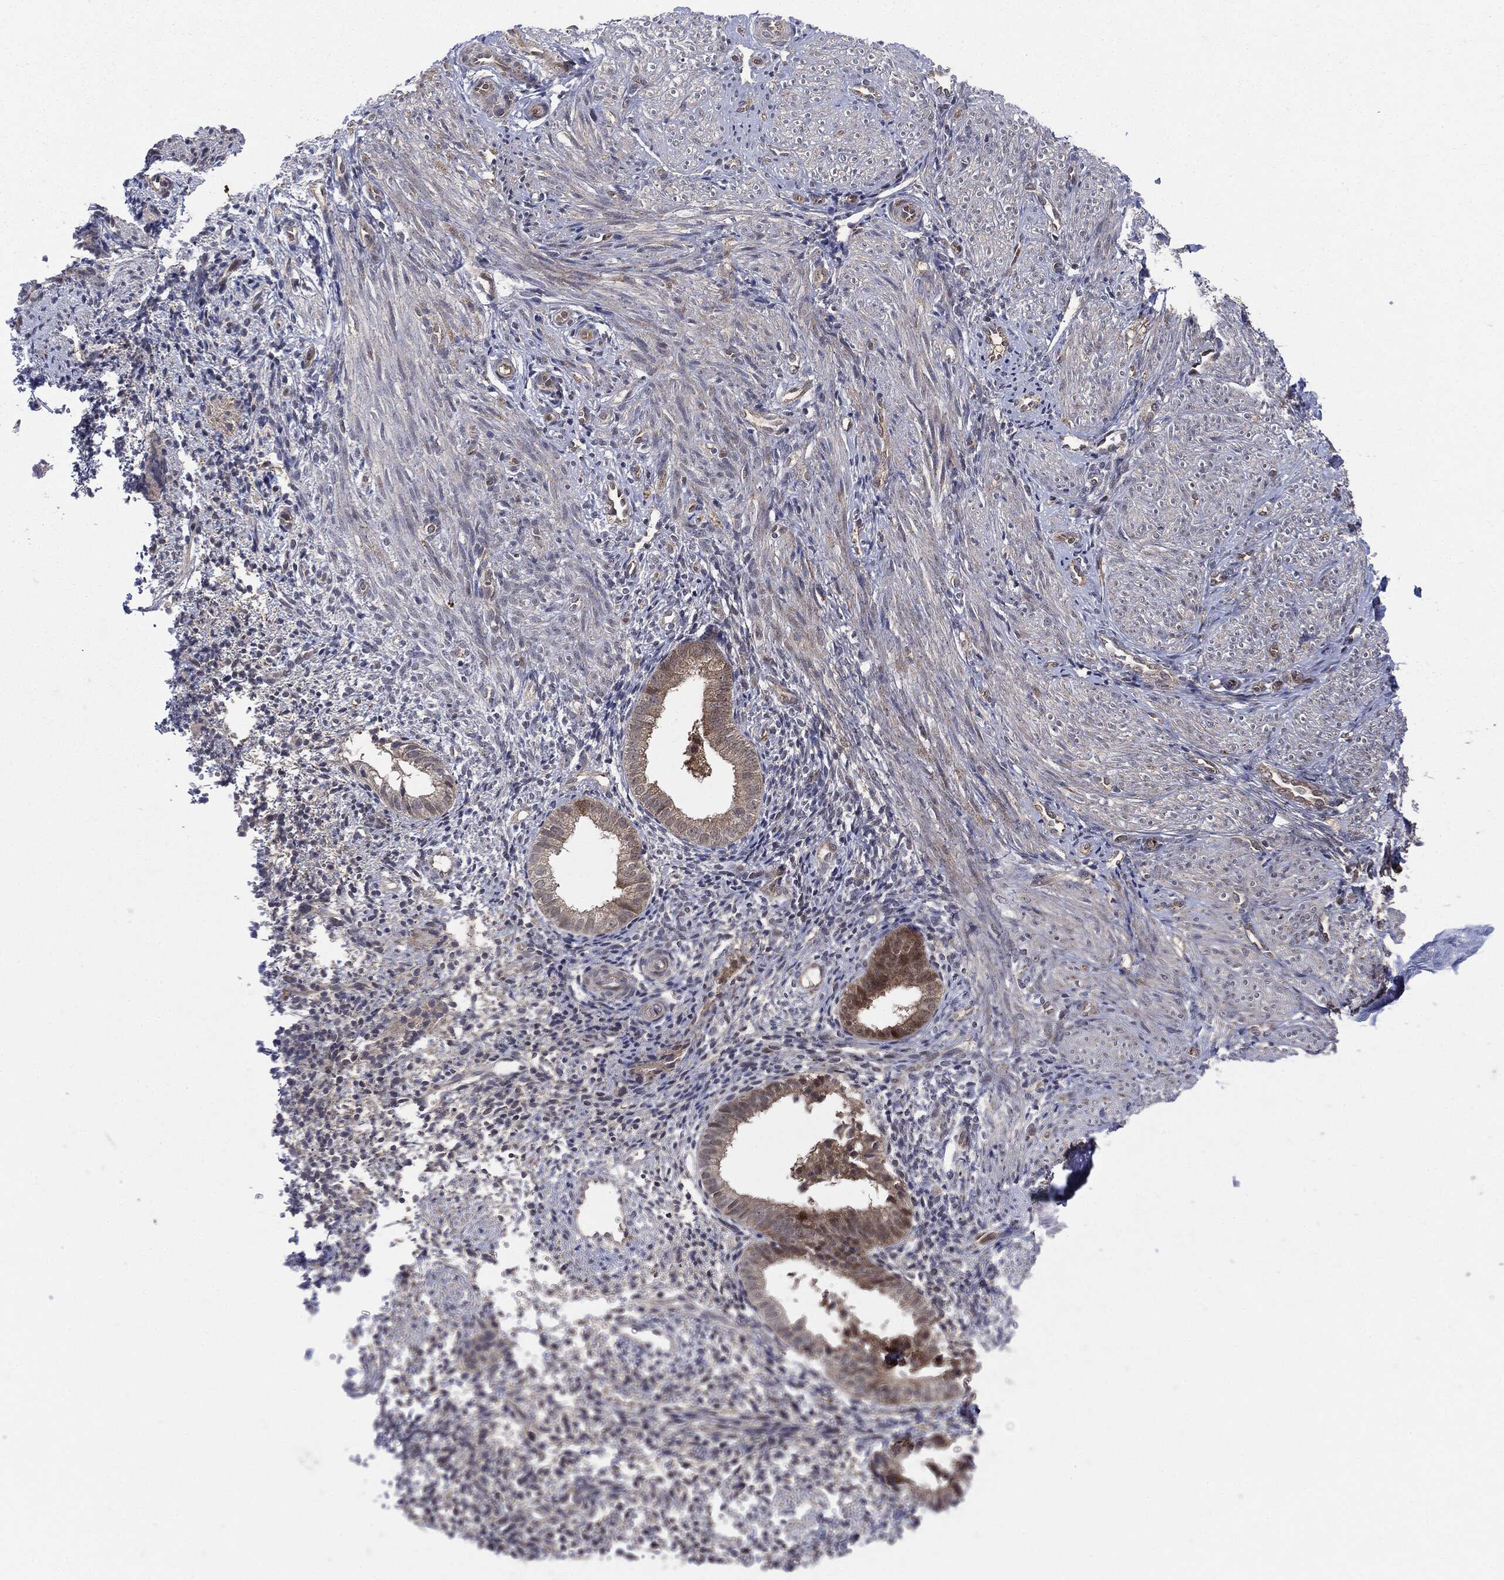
{"staining": {"intensity": "negative", "quantity": "none", "location": "none"}, "tissue": "endometrium", "cell_type": "Cells in endometrial stroma", "image_type": "normal", "snomed": [{"axis": "morphology", "description": "Normal tissue, NOS"}, {"axis": "topography", "description": "Endometrium"}], "caption": "An immunohistochemistry (IHC) micrograph of unremarkable endometrium is shown. There is no staining in cells in endometrial stroma of endometrium.", "gene": "PTPA", "patient": {"sex": "female", "age": 47}}